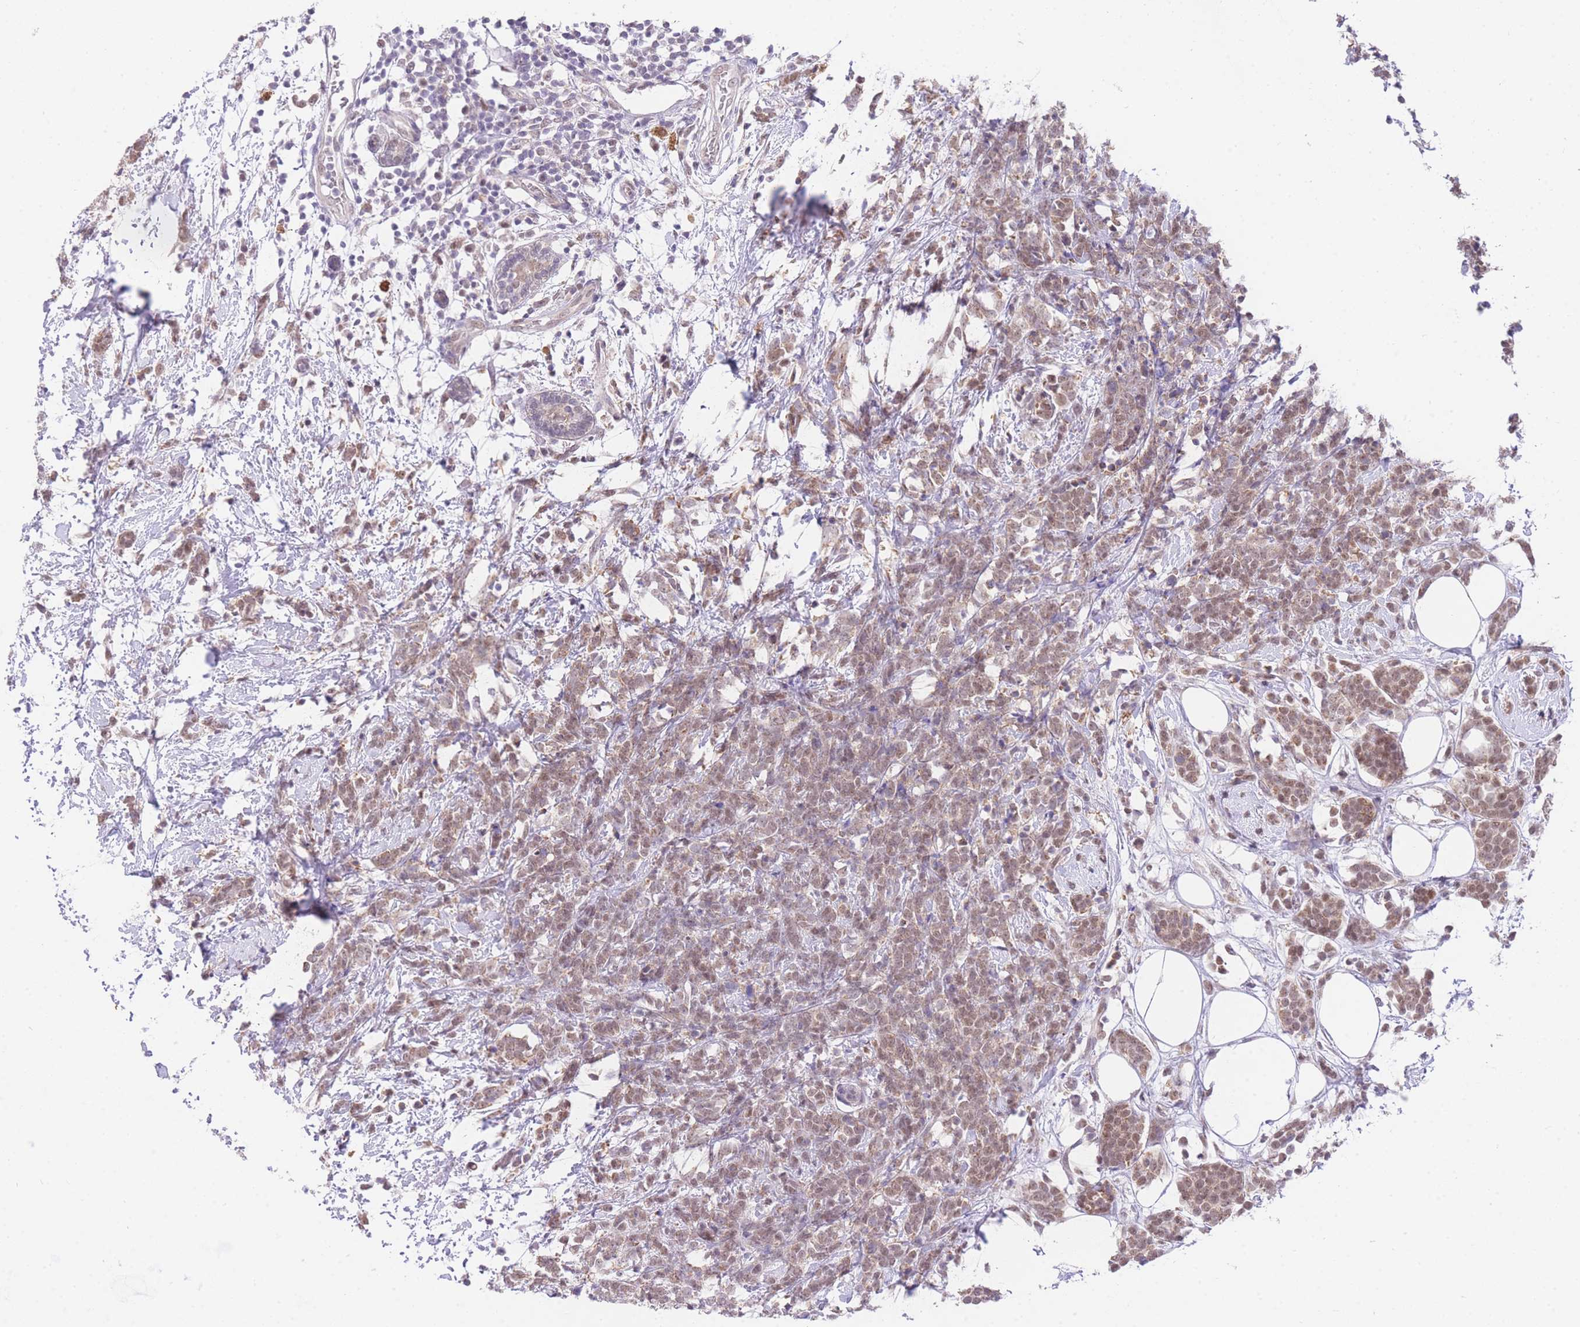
{"staining": {"intensity": "moderate", "quantity": ">75%", "location": "cytoplasmic/membranous,nuclear"}, "tissue": "breast cancer", "cell_type": "Tumor cells", "image_type": "cancer", "snomed": [{"axis": "morphology", "description": "Lobular carcinoma"}, {"axis": "topography", "description": "Breast"}], "caption": "Tumor cells exhibit medium levels of moderate cytoplasmic/membranous and nuclear expression in approximately >75% of cells in human breast cancer.", "gene": "UBXN7", "patient": {"sex": "female", "age": 58}}